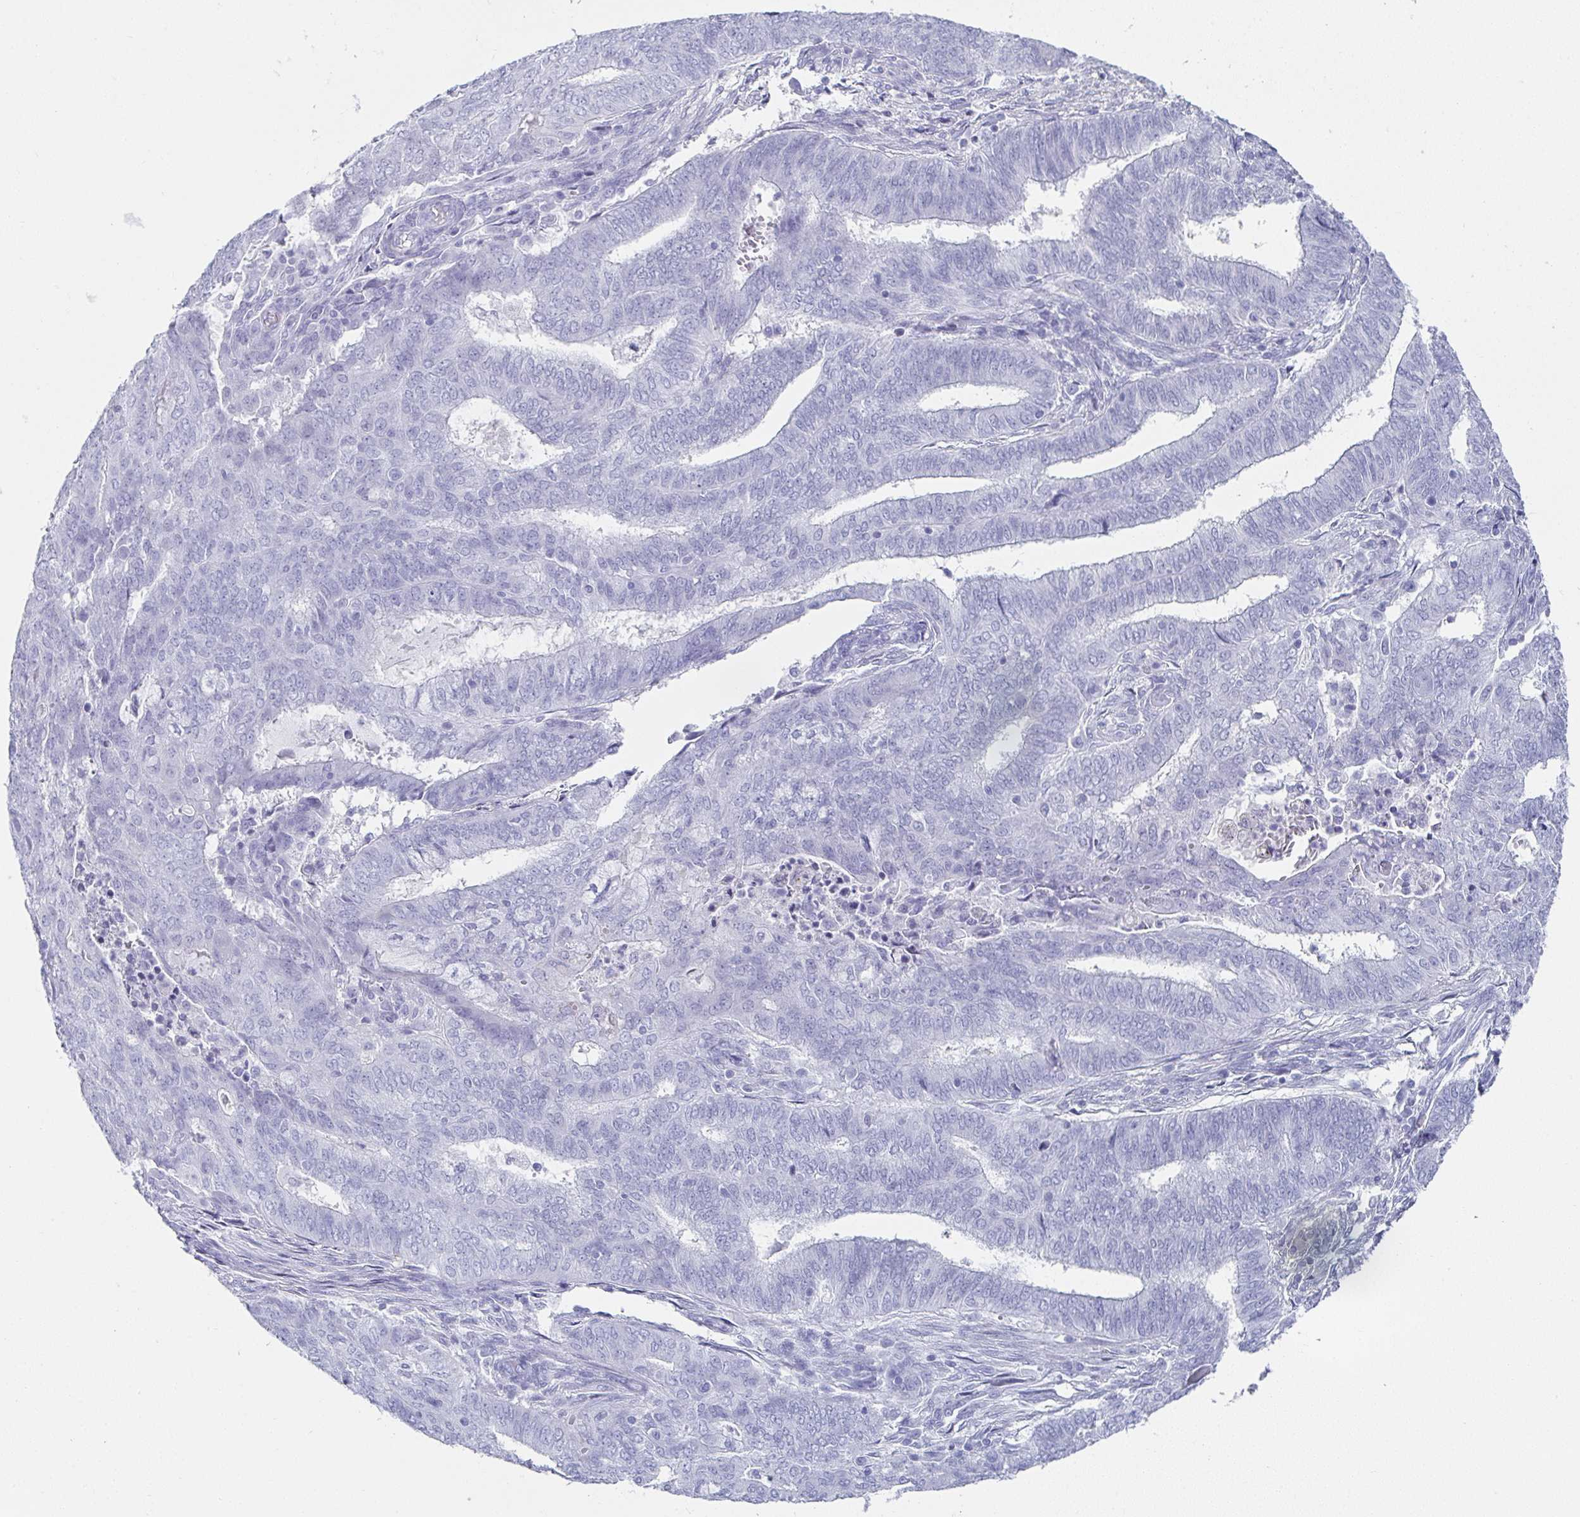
{"staining": {"intensity": "negative", "quantity": "none", "location": "none"}, "tissue": "endometrial cancer", "cell_type": "Tumor cells", "image_type": "cancer", "snomed": [{"axis": "morphology", "description": "Adenocarcinoma, NOS"}, {"axis": "topography", "description": "Endometrium"}], "caption": "Endometrial cancer (adenocarcinoma) stained for a protein using immunohistochemistry shows no expression tumor cells.", "gene": "SYCP1", "patient": {"sex": "female", "age": 62}}